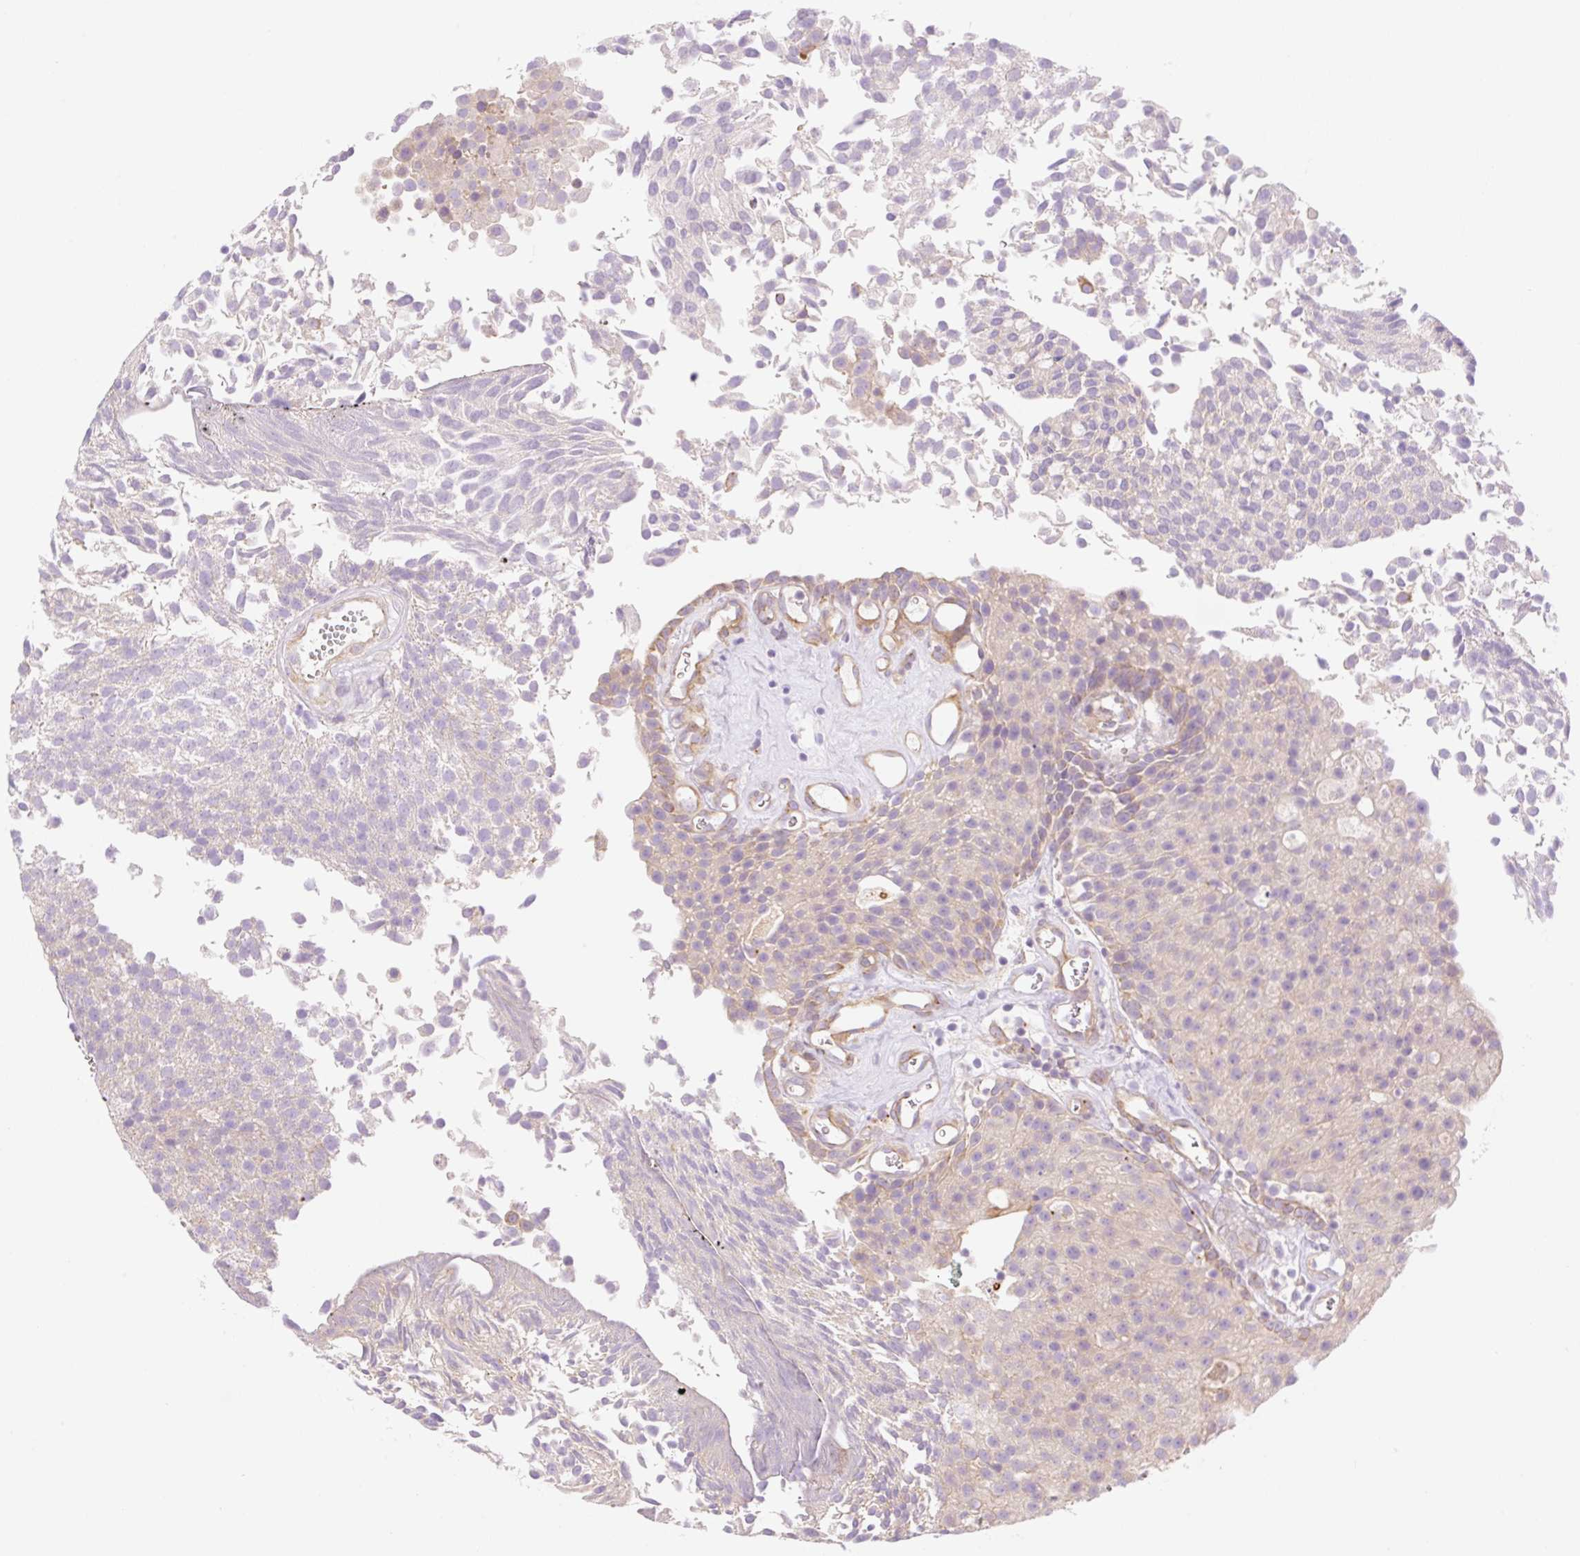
{"staining": {"intensity": "weak", "quantity": "<25%", "location": "cytoplasmic/membranous"}, "tissue": "urothelial cancer", "cell_type": "Tumor cells", "image_type": "cancer", "snomed": [{"axis": "morphology", "description": "Urothelial carcinoma, Low grade"}, {"axis": "topography", "description": "Urinary bladder"}], "caption": "Tumor cells show no significant protein staining in urothelial cancer.", "gene": "NLRP5", "patient": {"sex": "female", "age": 79}}